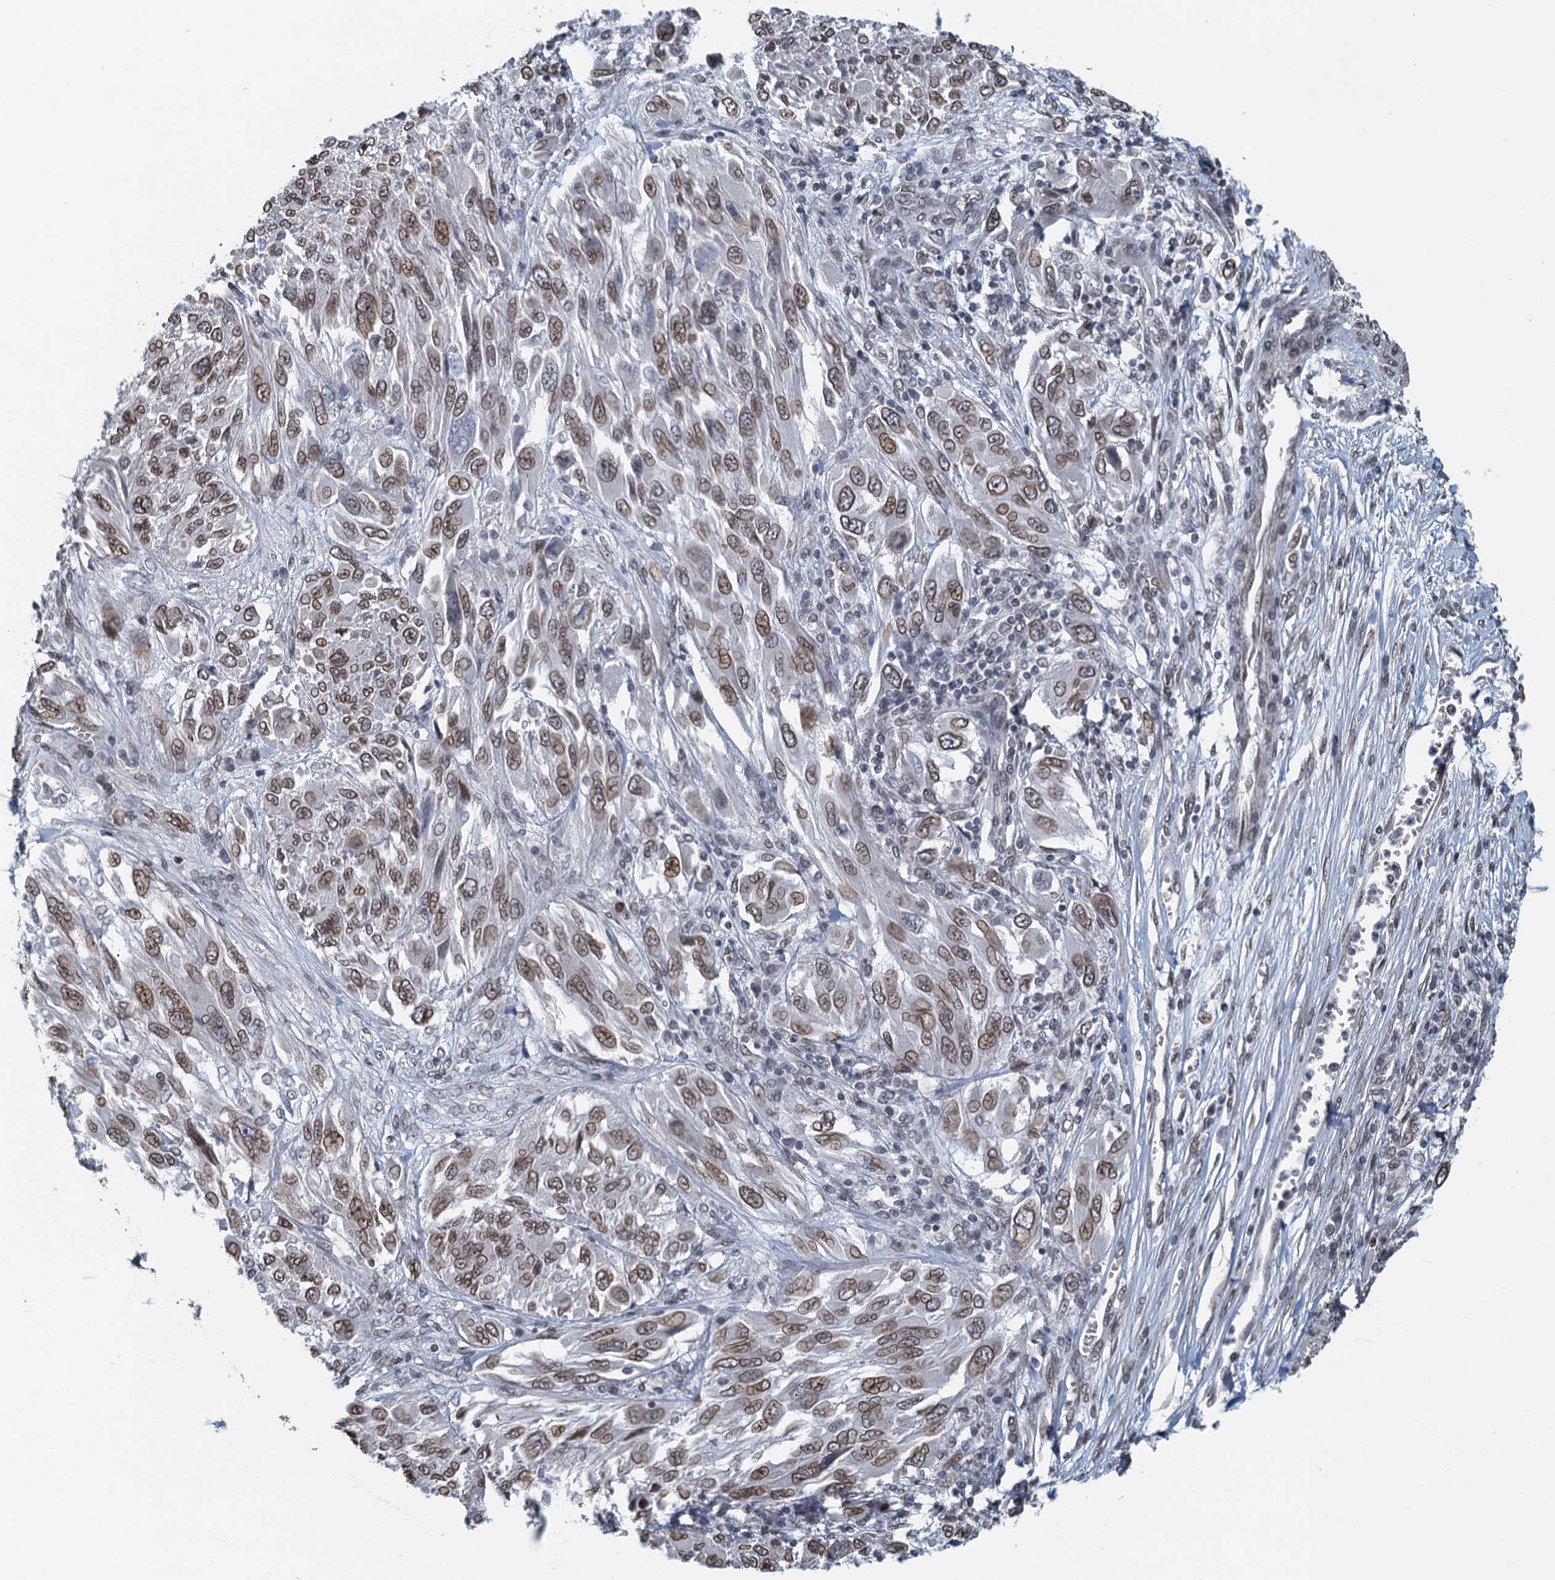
{"staining": {"intensity": "moderate", "quantity": ">75%", "location": "cytoplasmic/membranous,nuclear"}, "tissue": "melanoma", "cell_type": "Tumor cells", "image_type": "cancer", "snomed": [{"axis": "morphology", "description": "Malignant melanoma, NOS"}, {"axis": "topography", "description": "Skin"}], "caption": "Melanoma stained with IHC shows moderate cytoplasmic/membranous and nuclear staining in about >75% of tumor cells.", "gene": "CCDC34", "patient": {"sex": "female", "age": 91}}